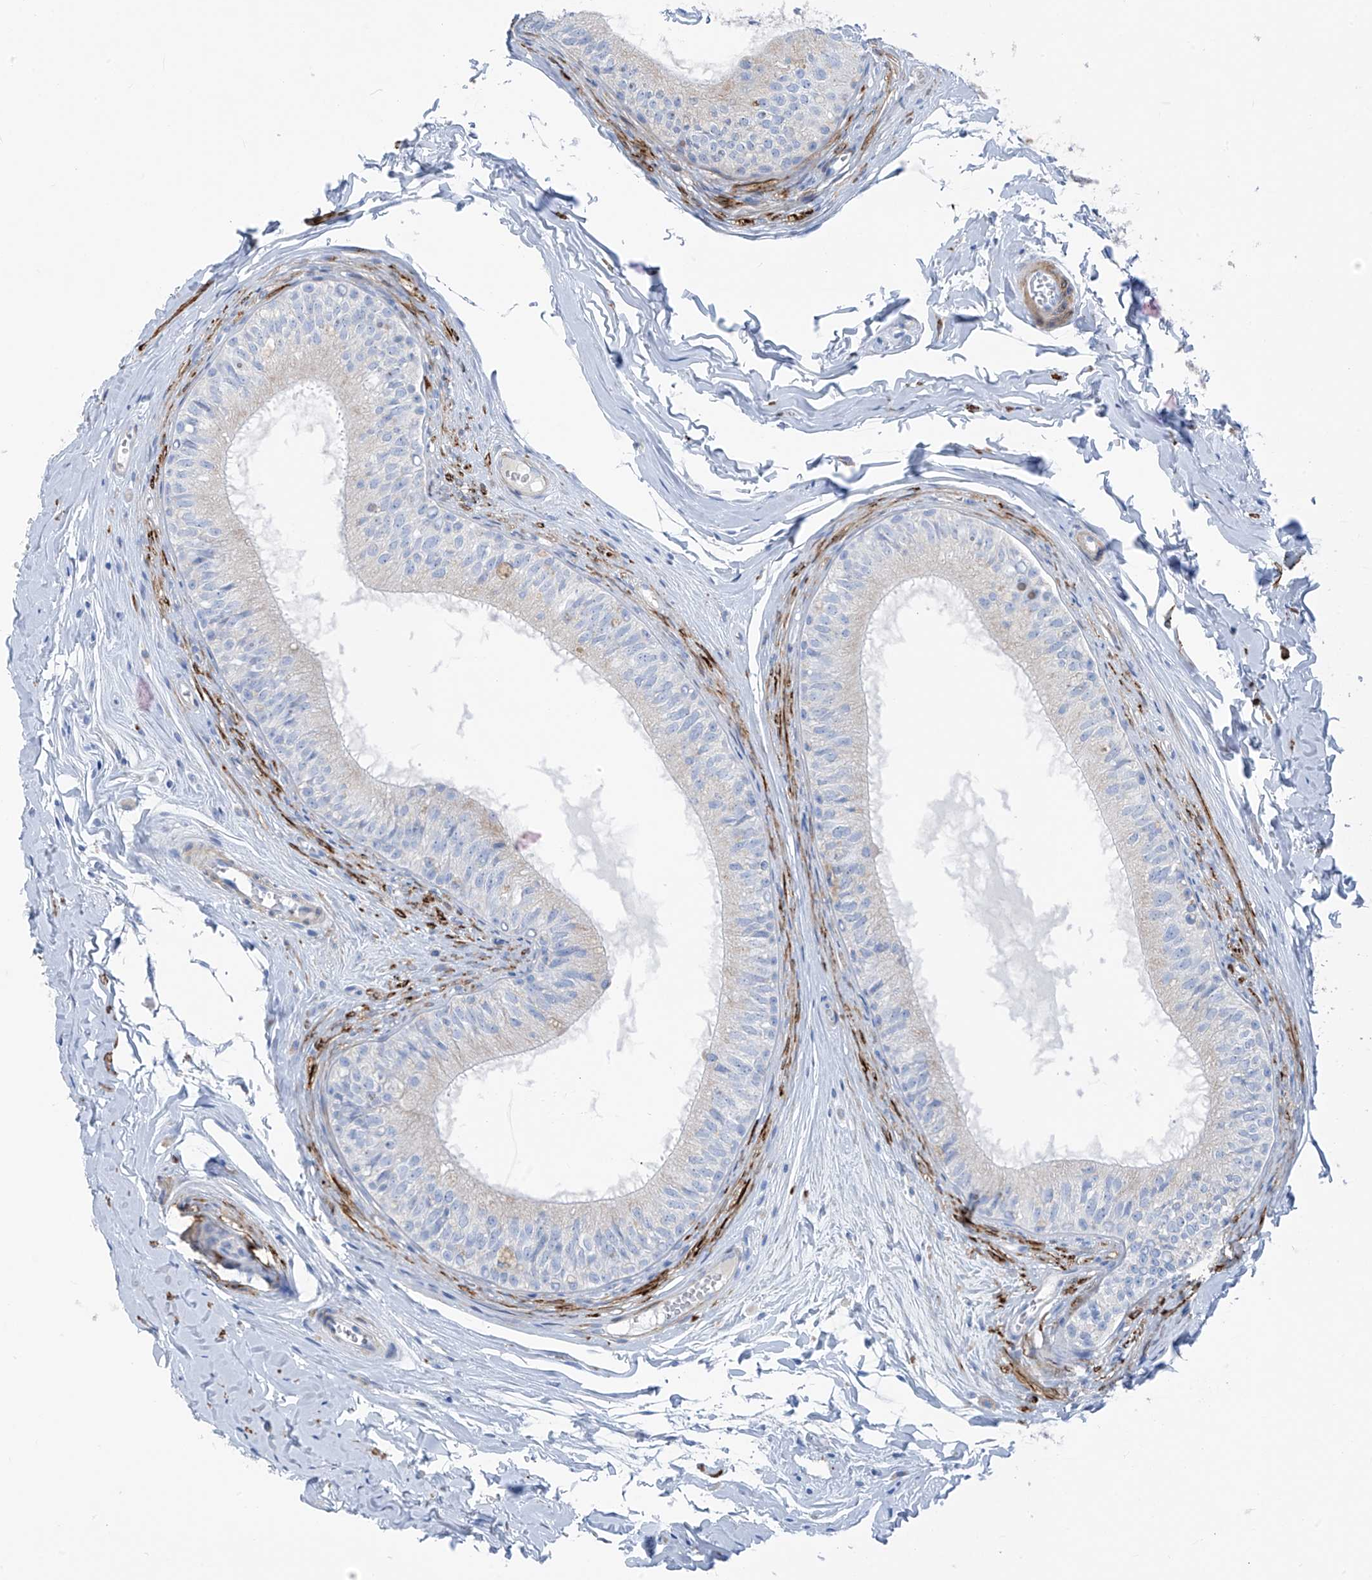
{"staining": {"intensity": "negative", "quantity": "none", "location": "none"}, "tissue": "epididymis", "cell_type": "Glandular cells", "image_type": "normal", "snomed": [{"axis": "morphology", "description": "Normal tissue, NOS"}, {"axis": "morphology", "description": "Seminoma in situ"}, {"axis": "topography", "description": "Testis"}, {"axis": "topography", "description": "Epididymis"}], "caption": "High power microscopy histopathology image of an immunohistochemistry (IHC) histopathology image of unremarkable epididymis, revealing no significant positivity in glandular cells.", "gene": "GLMP", "patient": {"sex": "male", "age": 28}}